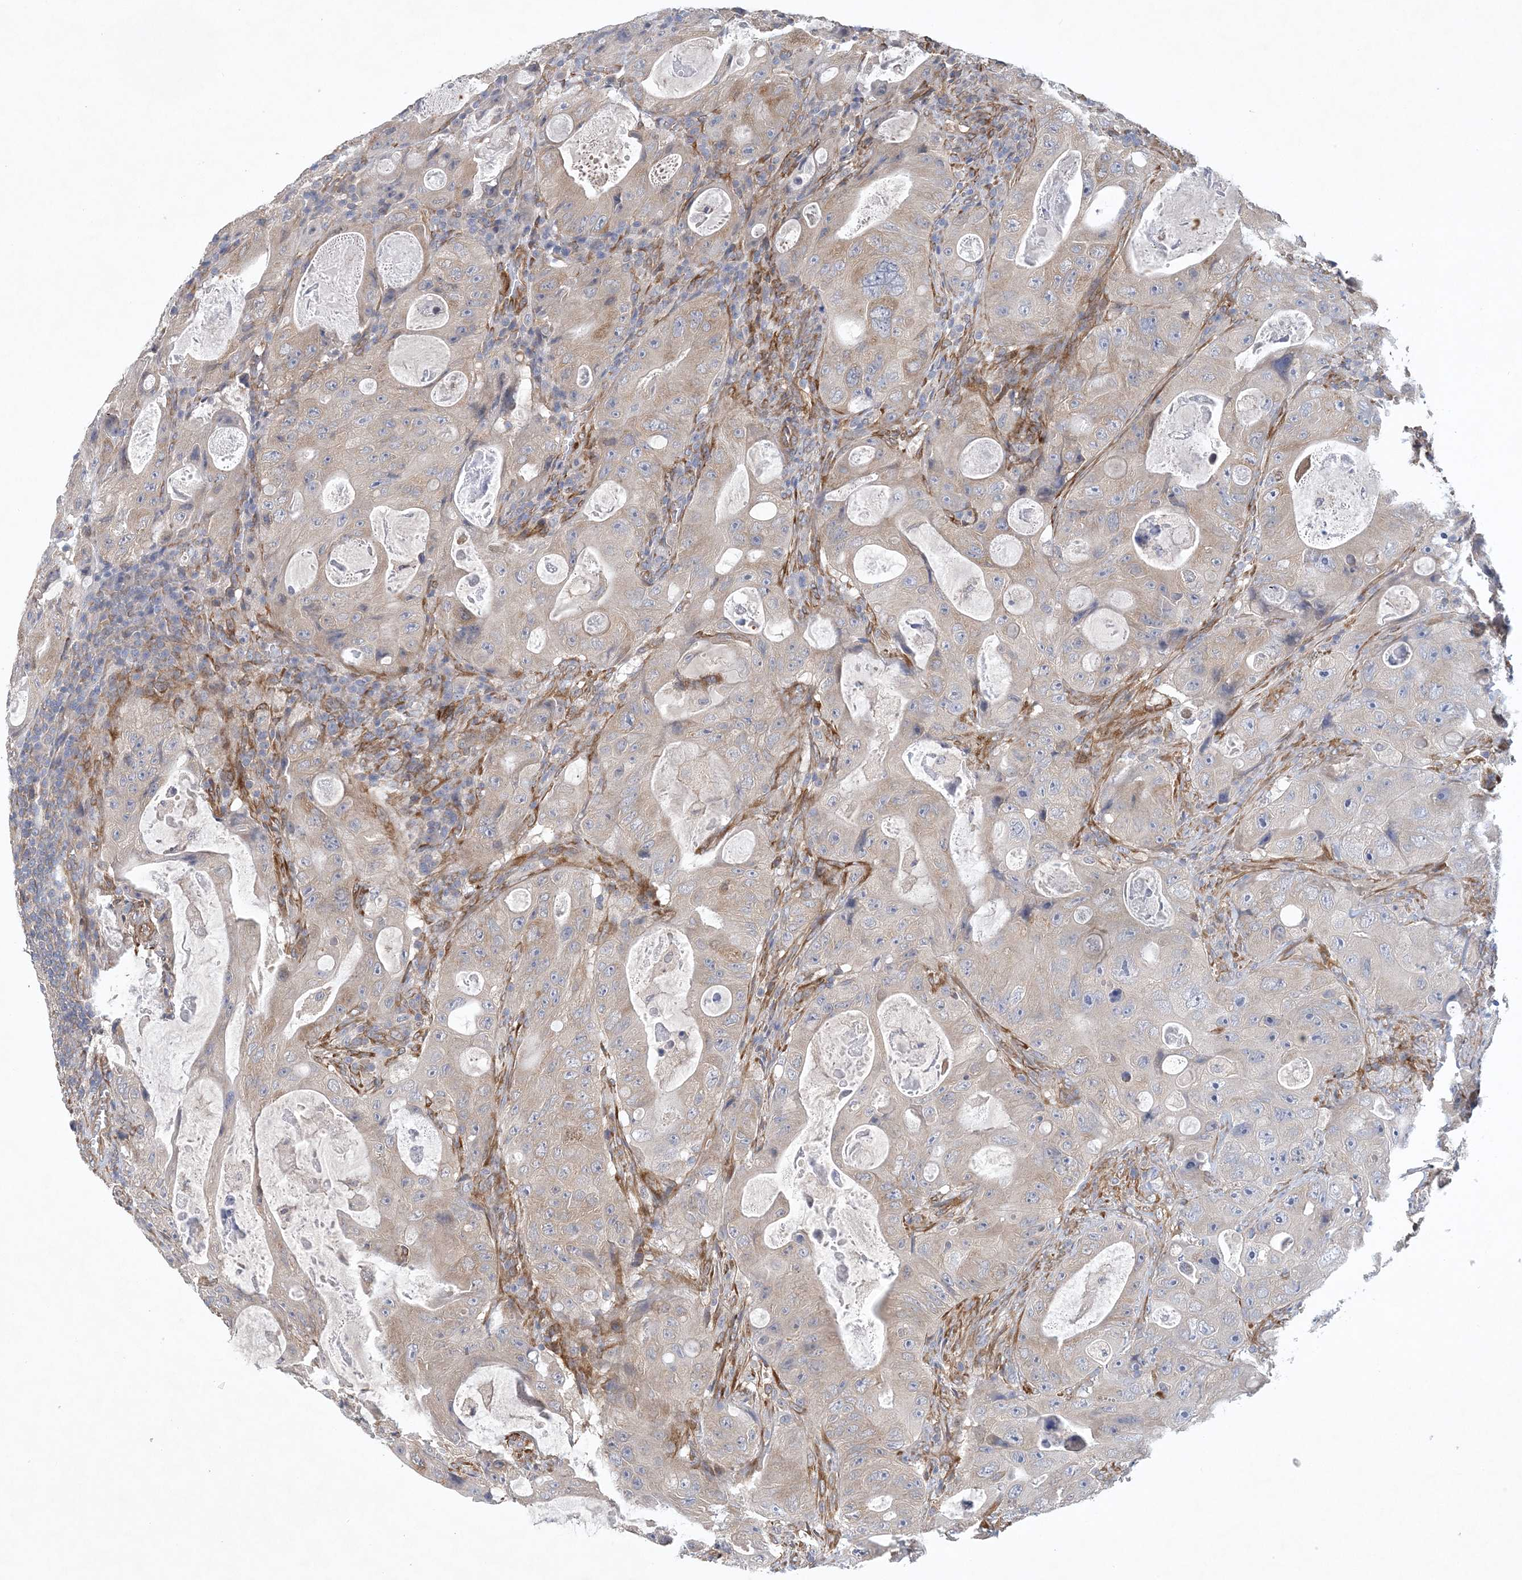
{"staining": {"intensity": "weak", "quantity": "<25%", "location": "cytoplasmic/membranous"}, "tissue": "colorectal cancer", "cell_type": "Tumor cells", "image_type": "cancer", "snomed": [{"axis": "morphology", "description": "Adenocarcinoma, NOS"}, {"axis": "topography", "description": "Colon"}], "caption": "Human colorectal adenocarcinoma stained for a protein using immunohistochemistry shows no positivity in tumor cells.", "gene": "MAP4K5", "patient": {"sex": "female", "age": 46}}